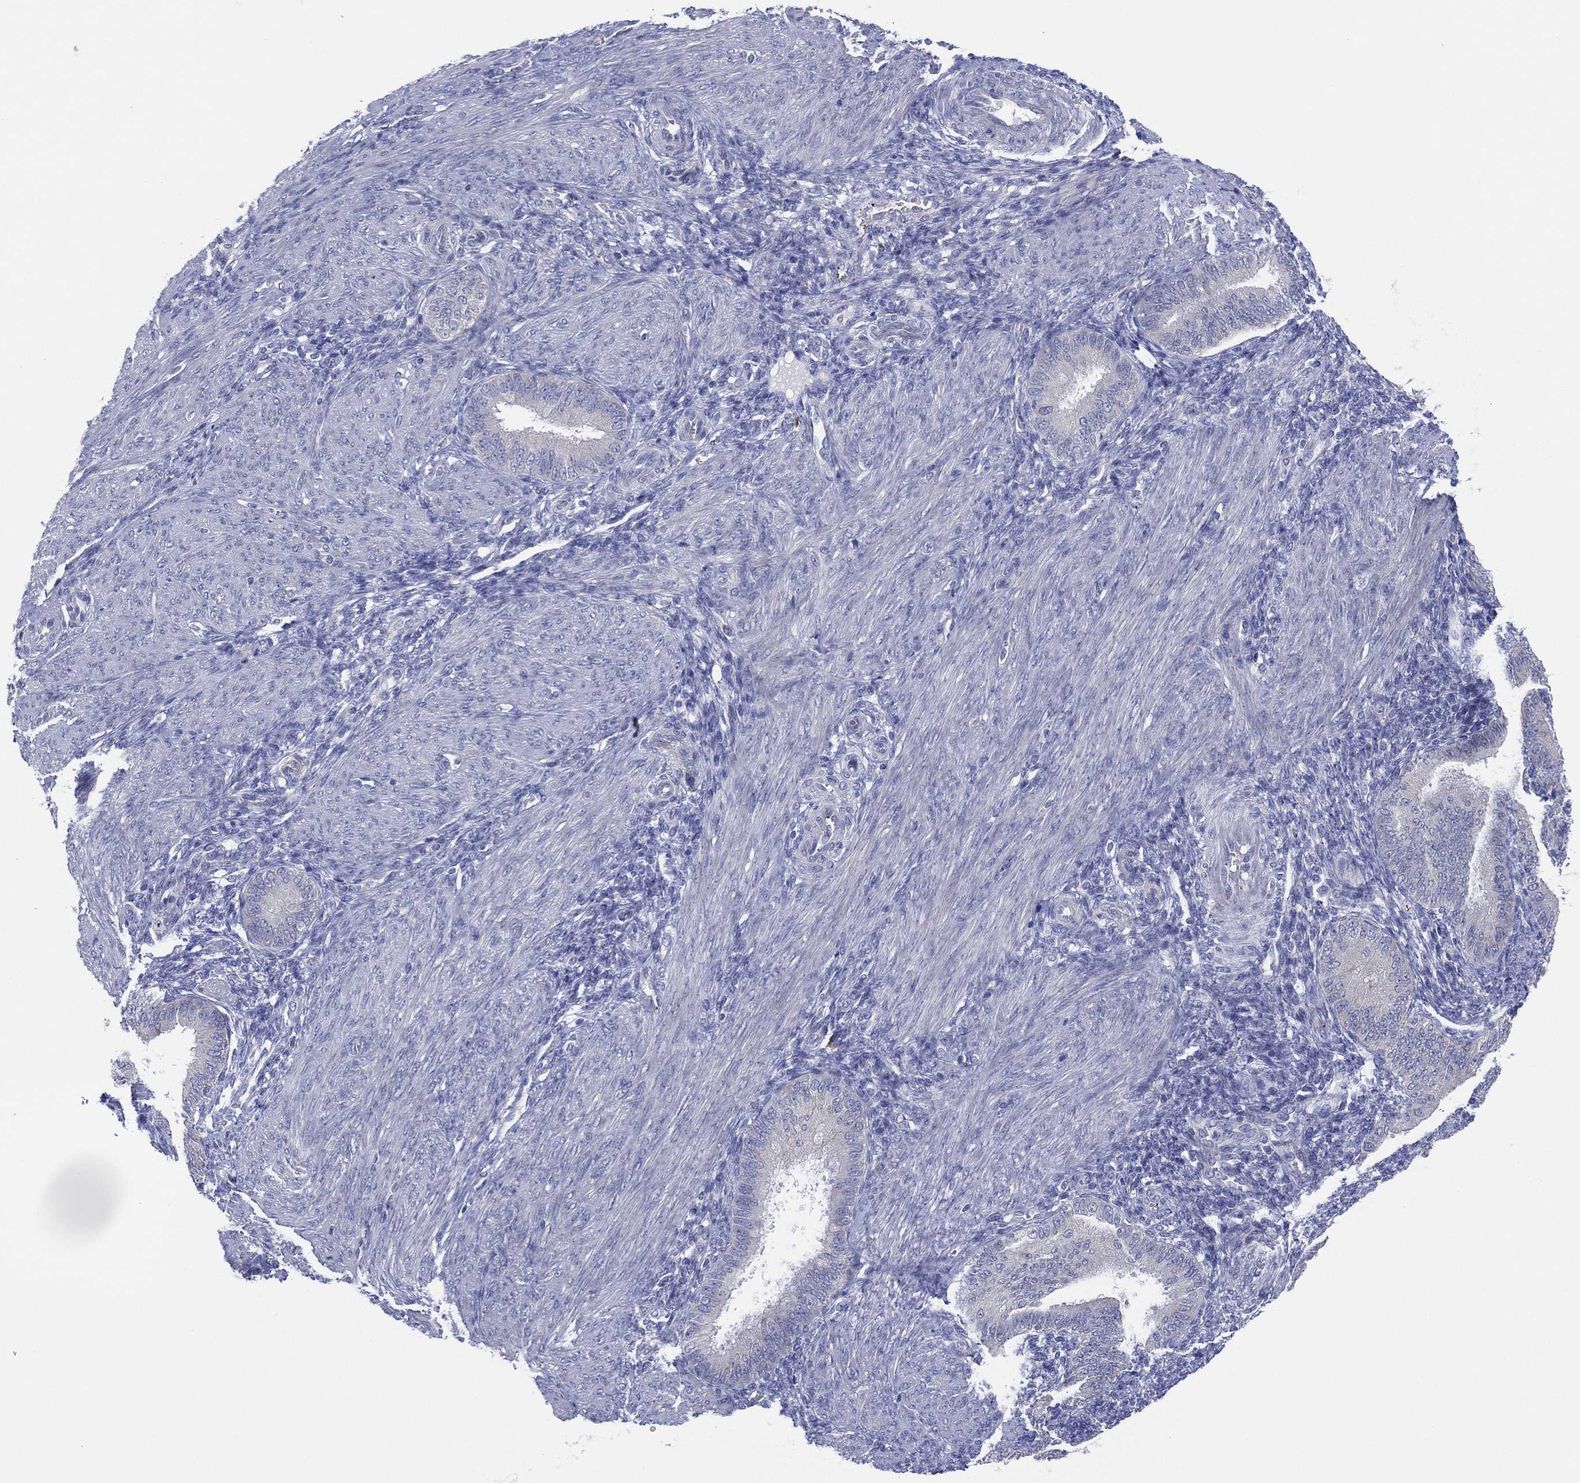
{"staining": {"intensity": "negative", "quantity": "none", "location": "none"}, "tissue": "endometrium", "cell_type": "Cells in endometrial stroma", "image_type": "normal", "snomed": [{"axis": "morphology", "description": "Normal tissue, NOS"}, {"axis": "topography", "description": "Endometrium"}], "caption": "A photomicrograph of human endometrium is negative for staining in cells in endometrial stroma. (IHC, brightfield microscopy, high magnification).", "gene": "TMEM40", "patient": {"sex": "female", "age": 39}}